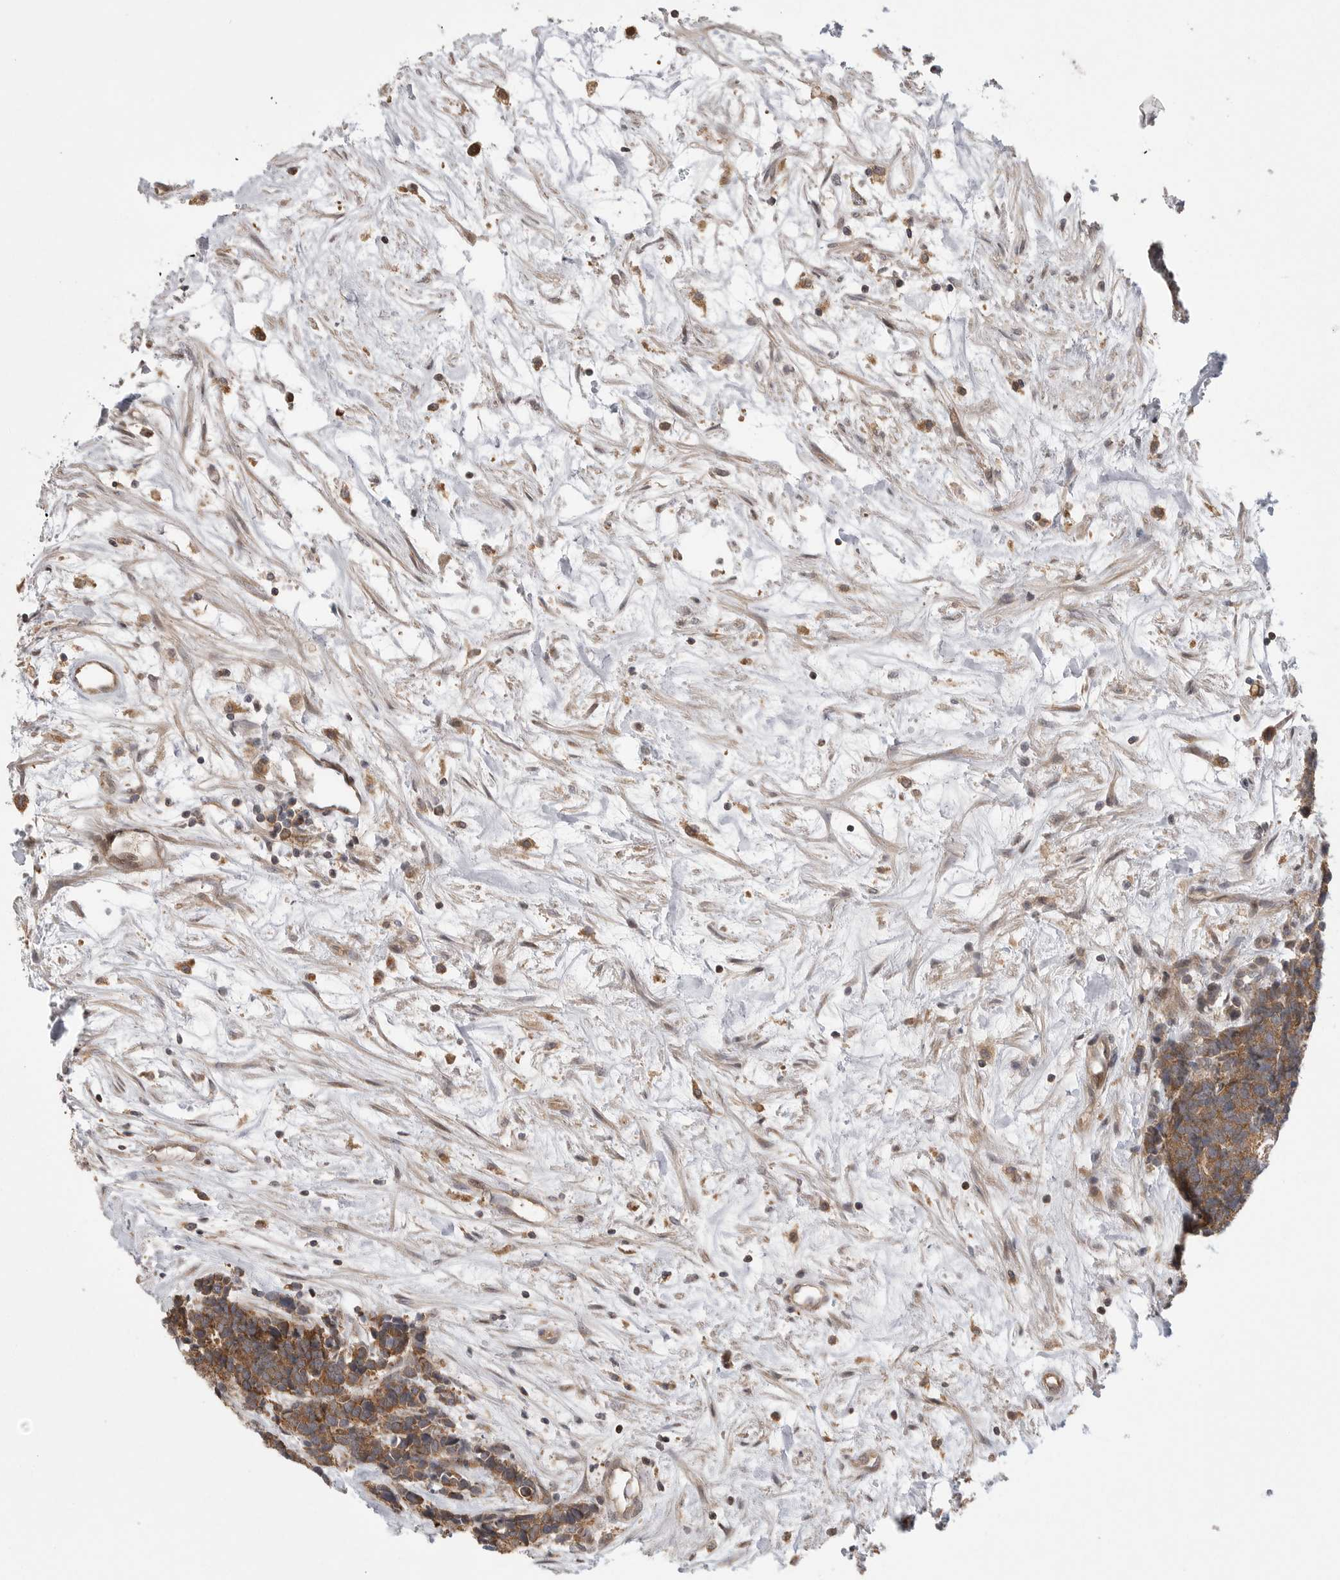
{"staining": {"intensity": "moderate", "quantity": ">75%", "location": "cytoplasmic/membranous"}, "tissue": "carcinoid", "cell_type": "Tumor cells", "image_type": "cancer", "snomed": [{"axis": "morphology", "description": "Carcinoma, NOS"}, {"axis": "morphology", "description": "Carcinoid, malignant, NOS"}, {"axis": "topography", "description": "Urinary bladder"}], "caption": "This micrograph exhibits IHC staining of carcinoid (malignant), with medium moderate cytoplasmic/membranous positivity in about >75% of tumor cells.", "gene": "OXR1", "patient": {"sex": "male", "age": 57}}